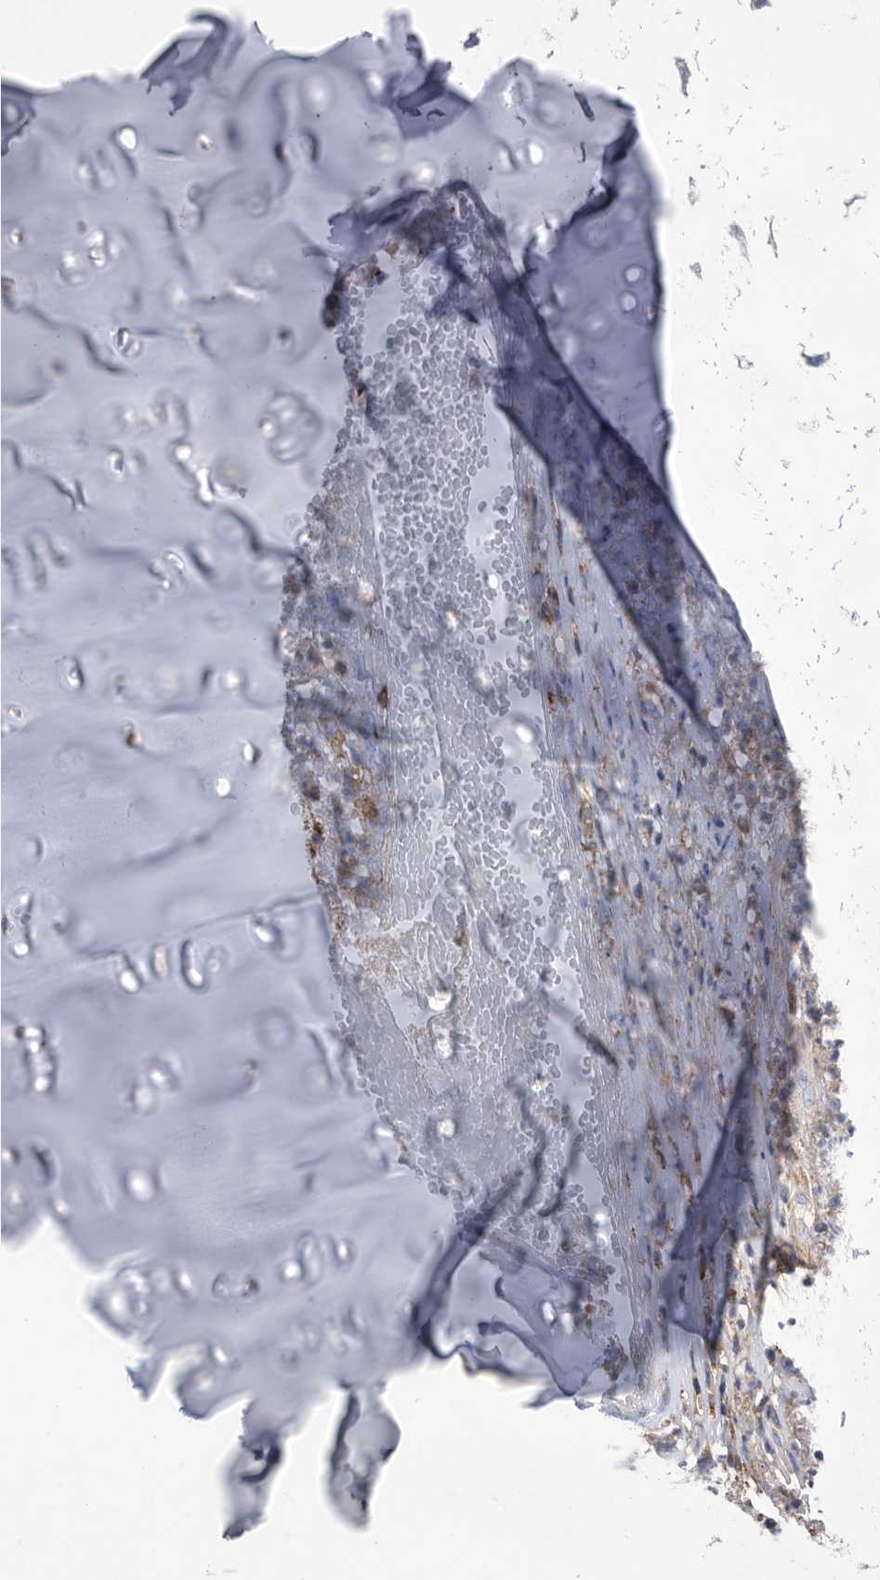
{"staining": {"intensity": "negative", "quantity": "none", "location": "none"}, "tissue": "adipose tissue", "cell_type": "Adipocytes", "image_type": "normal", "snomed": [{"axis": "morphology", "description": "Normal tissue, NOS"}, {"axis": "morphology", "description": "Basal cell carcinoma"}, {"axis": "topography", "description": "Cartilage tissue"}, {"axis": "topography", "description": "Nasopharynx"}, {"axis": "topography", "description": "Oral tissue"}], "caption": "The IHC histopathology image has no significant staining in adipocytes of adipose tissue.", "gene": "SMG7", "patient": {"sex": "female", "age": 77}}